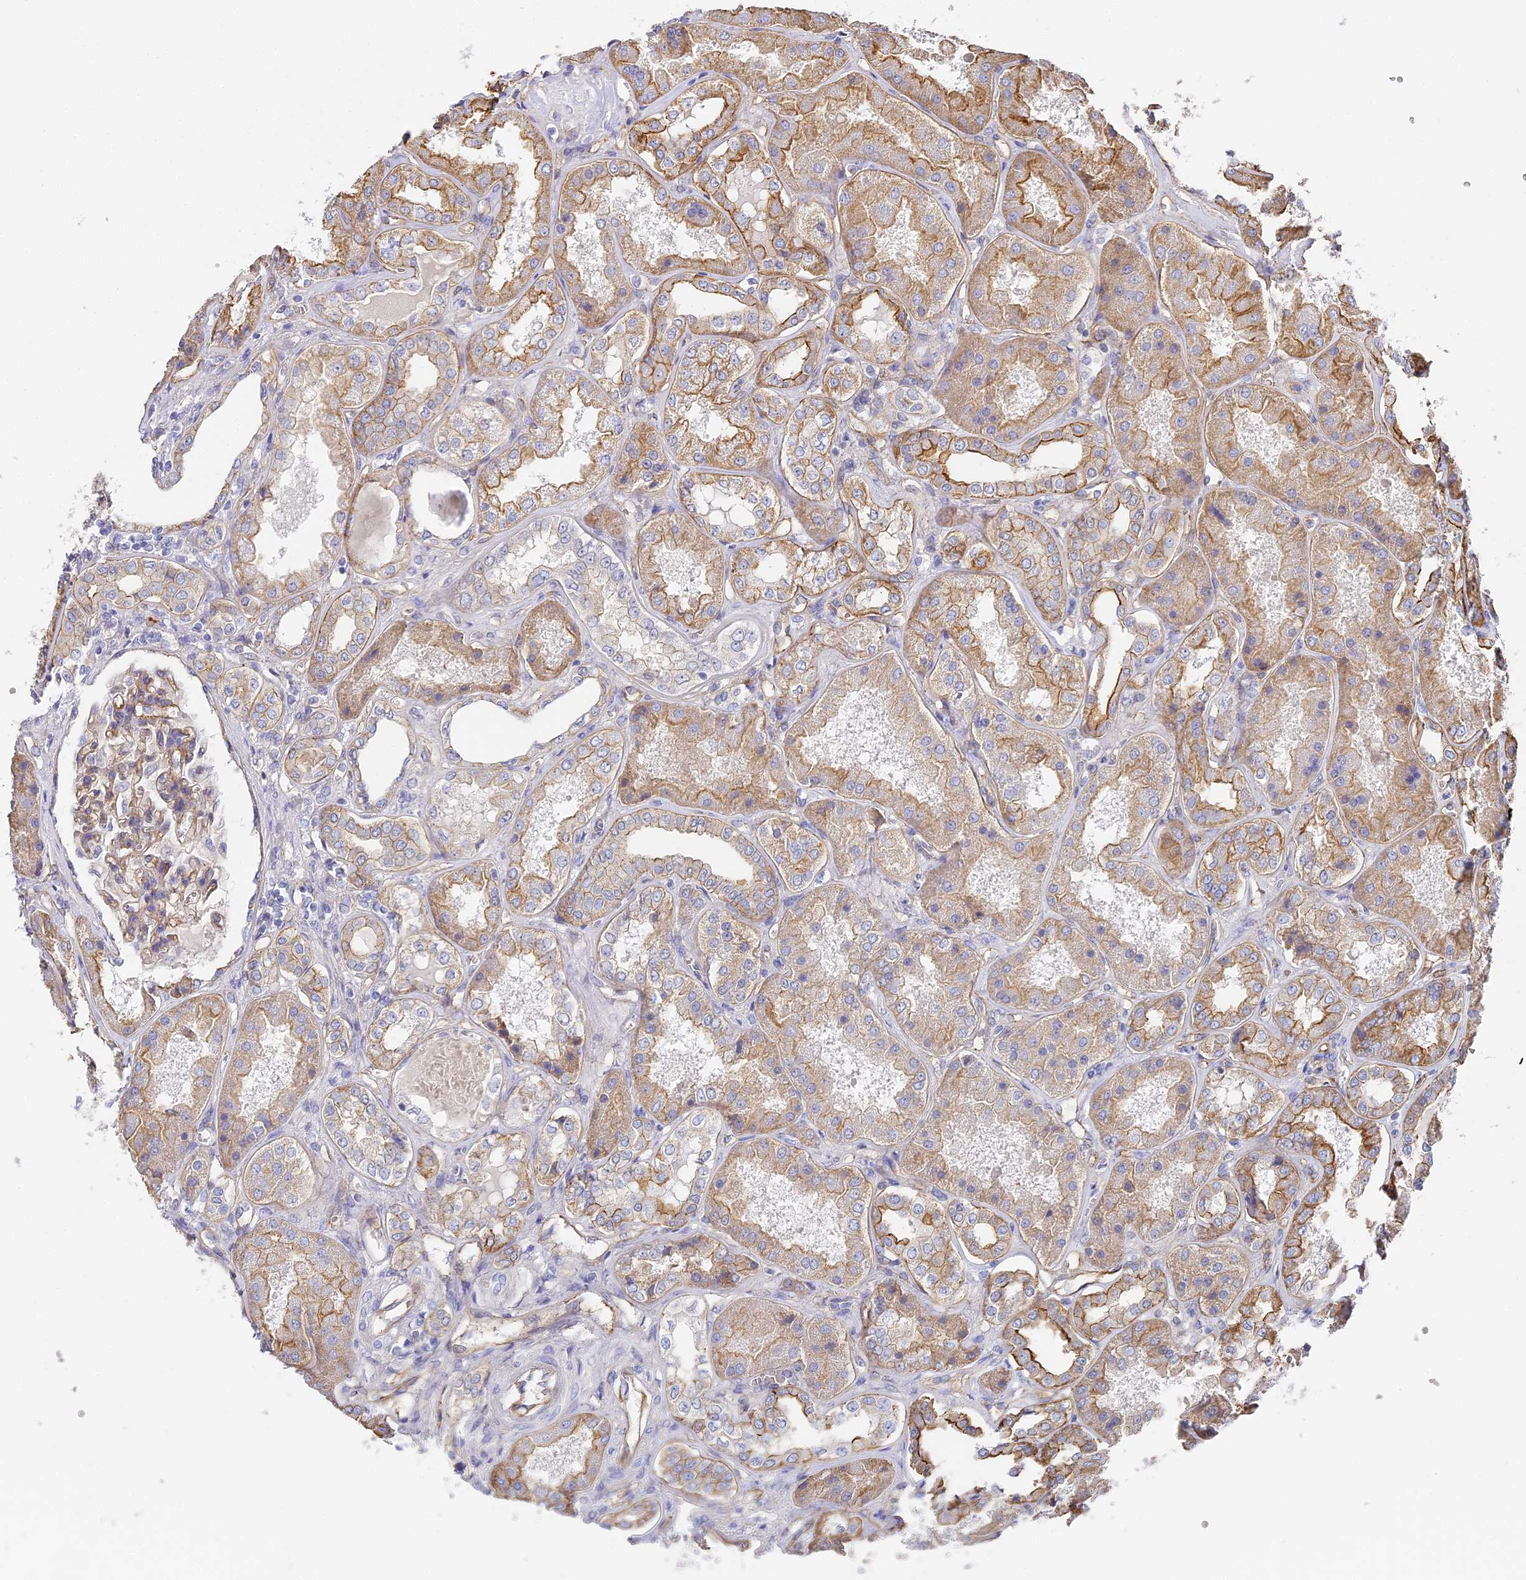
{"staining": {"intensity": "weak", "quantity": "25%-75%", "location": "cytoplasmic/membranous"}, "tissue": "kidney", "cell_type": "Cells in glomeruli", "image_type": "normal", "snomed": [{"axis": "morphology", "description": "Normal tissue, NOS"}, {"axis": "topography", "description": "Kidney"}], "caption": "Immunohistochemistry (IHC) histopathology image of unremarkable kidney: kidney stained using immunohistochemistry exhibits low levels of weak protein expression localized specifically in the cytoplasmic/membranous of cells in glomeruli, appearing as a cytoplasmic/membranous brown color.", "gene": "CCDC30", "patient": {"sex": "female", "age": 56}}